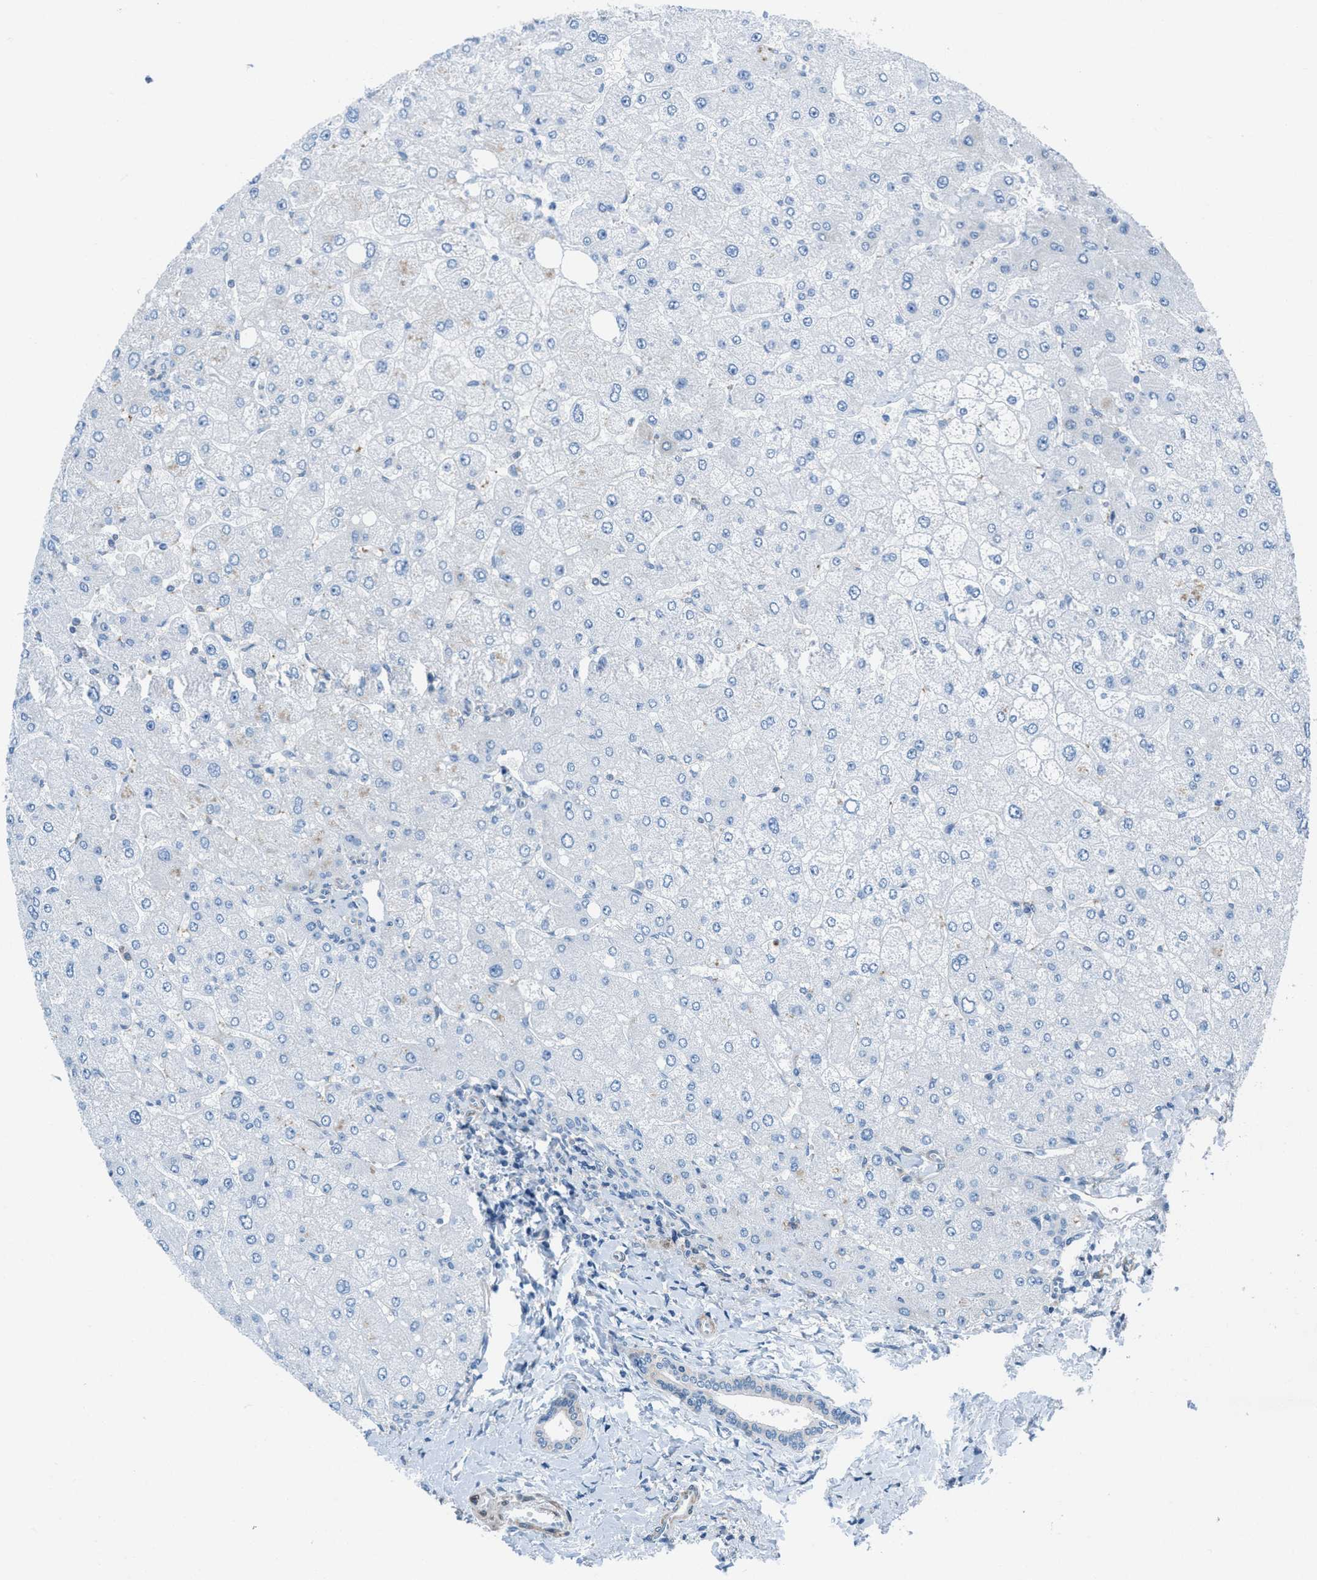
{"staining": {"intensity": "negative", "quantity": "none", "location": "none"}, "tissue": "liver", "cell_type": "Cholangiocytes", "image_type": "normal", "snomed": [{"axis": "morphology", "description": "Normal tissue, NOS"}, {"axis": "topography", "description": "Liver"}], "caption": "This photomicrograph is of normal liver stained with immunohistochemistry (IHC) to label a protein in brown with the nuclei are counter-stained blue. There is no staining in cholangiocytes.", "gene": "MAPRE2", "patient": {"sex": "male", "age": 55}}